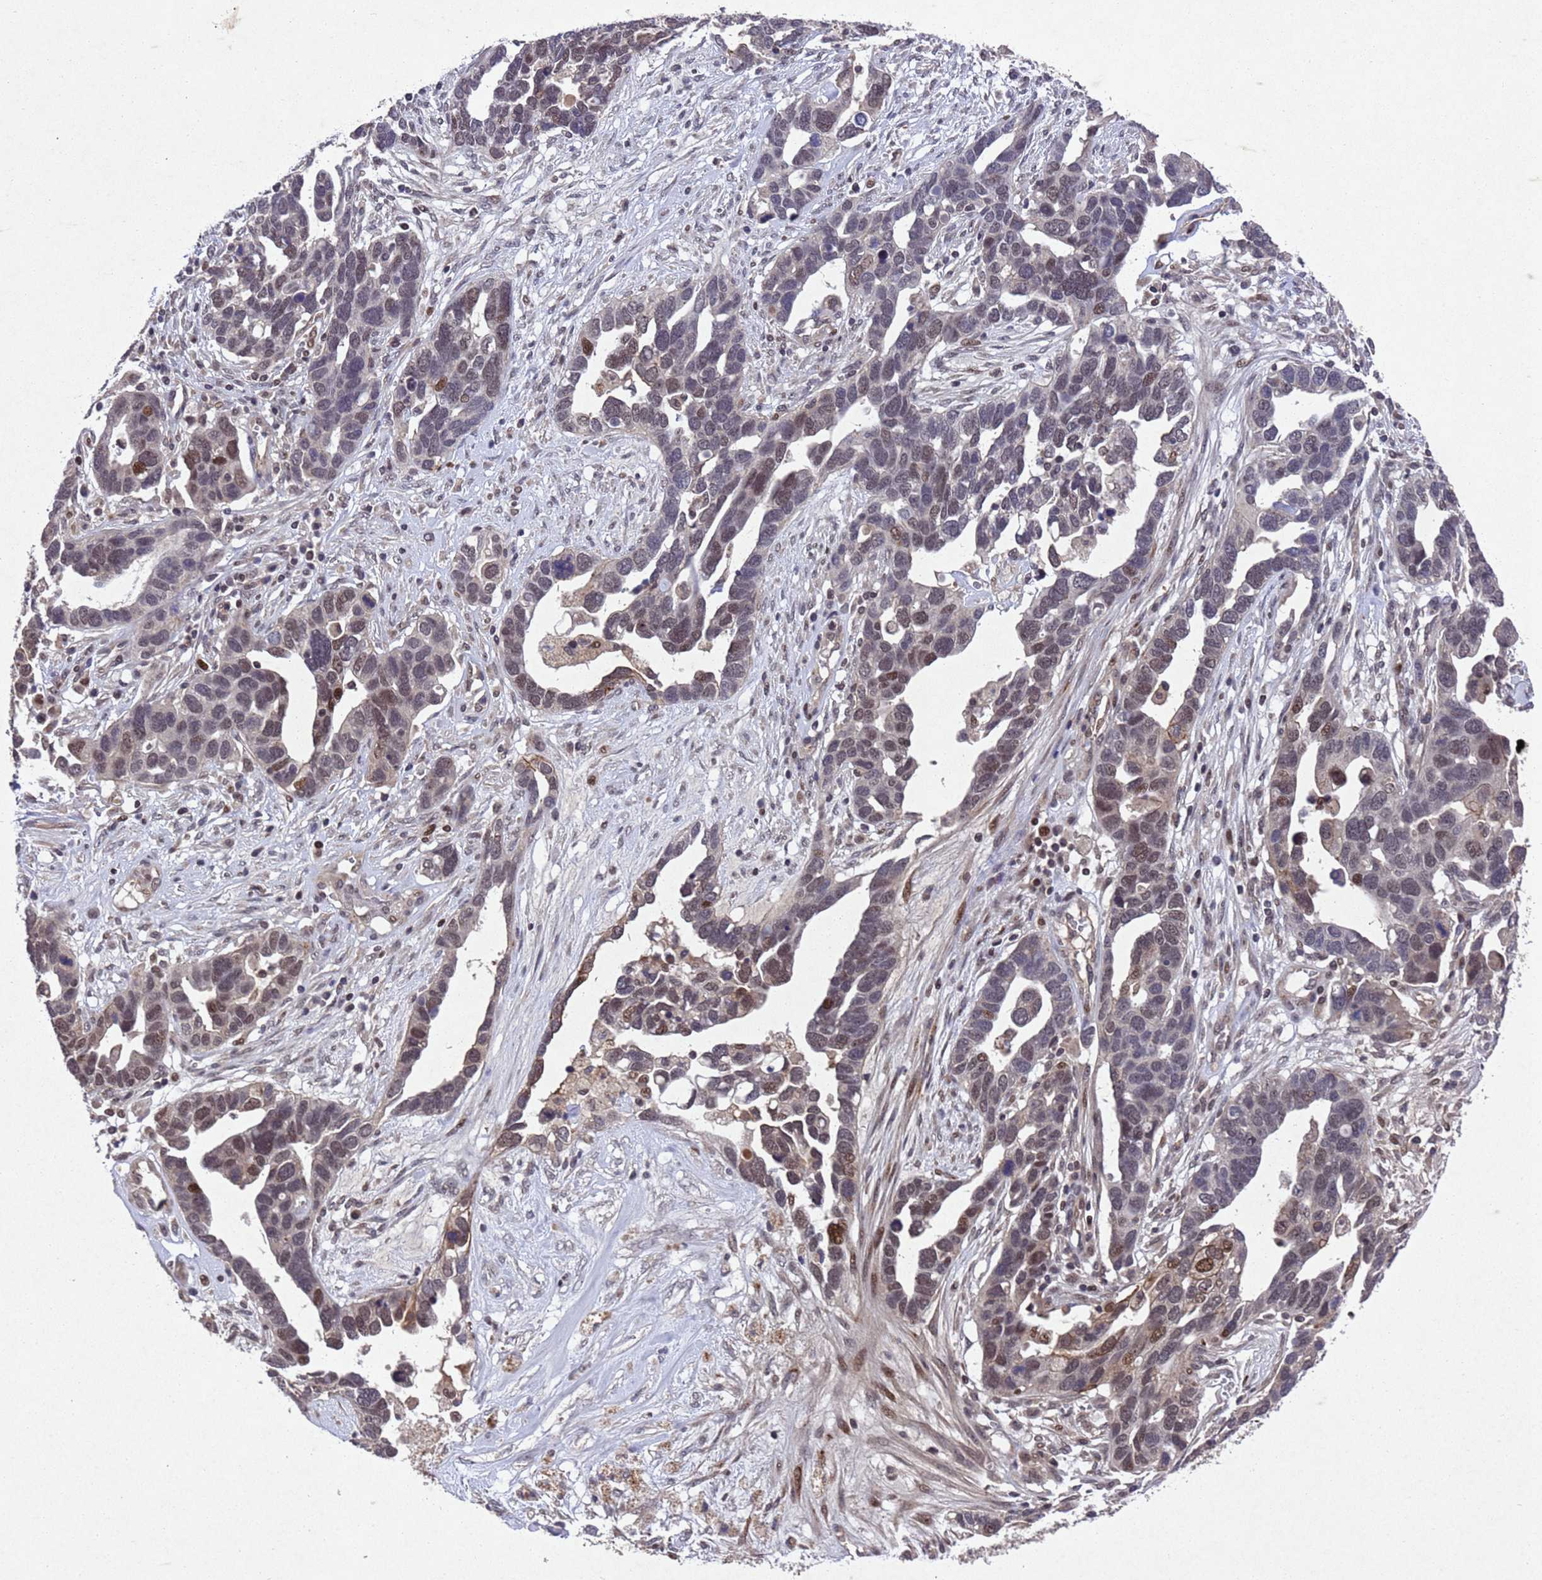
{"staining": {"intensity": "moderate", "quantity": "25%-75%", "location": "cytoplasmic/membranous,nuclear"}, "tissue": "ovarian cancer", "cell_type": "Tumor cells", "image_type": "cancer", "snomed": [{"axis": "morphology", "description": "Cystadenocarcinoma, serous, NOS"}, {"axis": "topography", "description": "Ovary"}], "caption": "Serous cystadenocarcinoma (ovarian) stained with a protein marker displays moderate staining in tumor cells.", "gene": "TBK1", "patient": {"sex": "female", "age": 54}}